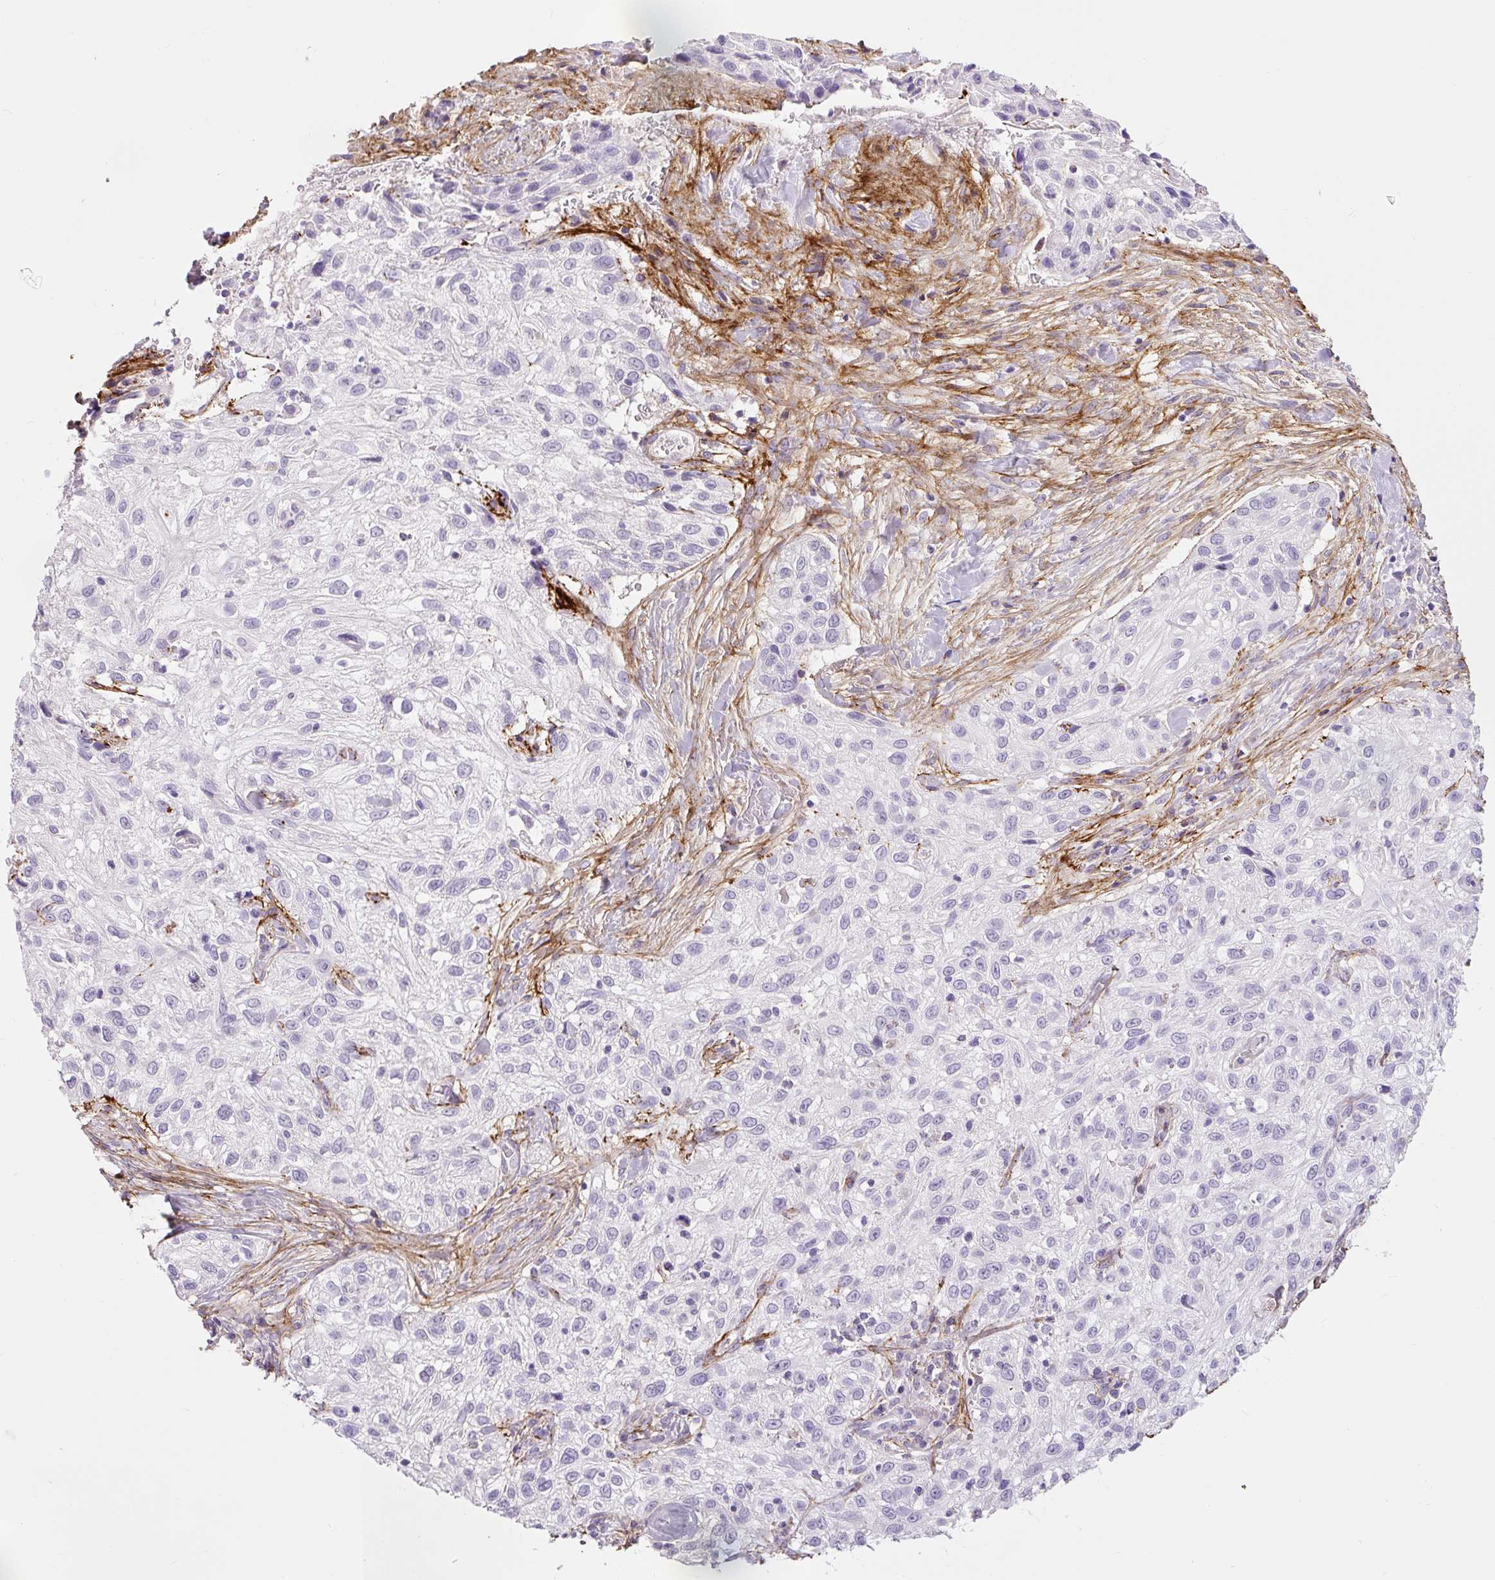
{"staining": {"intensity": "negative", "quantity": "none", "location": "none"}, "tissue": "skin cancer", "cell_type": "Tumor cells", "image_type": "cancer", "snomed": [{"axis": "morphology", "description": "Squamous cell carcinoma, NOS"}, {"axis": "topography", "description": "Skin"}], "caption": "Histopathology image shows no protein positivity in tumor cells of skin cancer tissue.", "gene": "FBN1", "patient": {"sex": "male", "age": 82}}